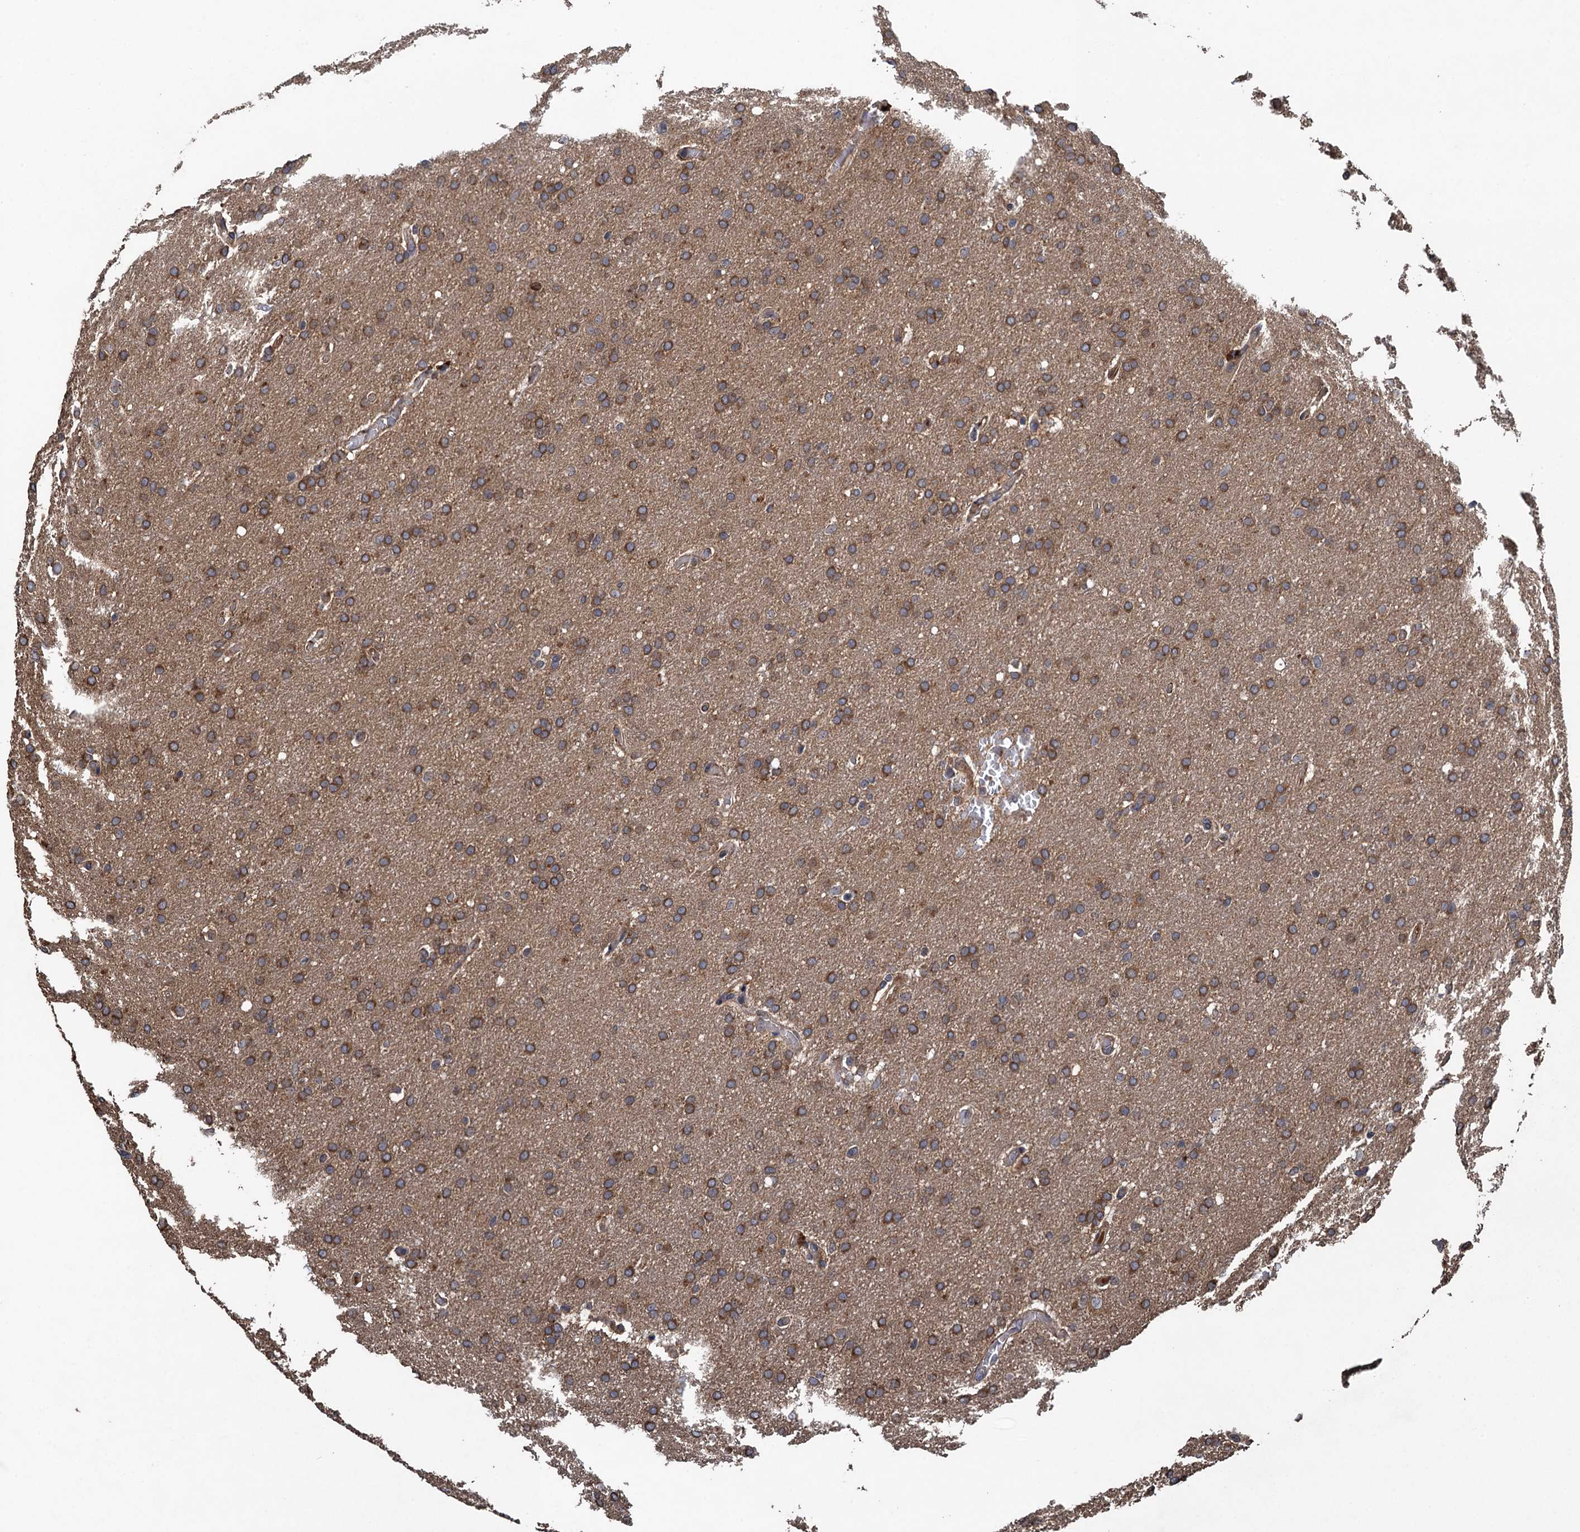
{"staining": {"intensity": "moderate", "quantity": ">75%", "location": "cytoplasmic/membranous"}, "tissue": "glioma", "cell_type": "Tumor cells", "image_type": "cancer", "snomed": [{"axis": "morphology", "description": "Glioma, malignant, High grade"}, {"axis": "topography", "description": "Cerebral cortex"}], "caption": "A medium amount of moderate cytoplasmic/membranous positivity is seen in about >75% of tumor cells in malignant high-grade glioma tissue. (DAB (3,3'-diaminobenzidine) = brown stain, brightfield microscopy at high magnification).", "gene": "CNTN5", "patient": {"sex": "female", "age": 36}}